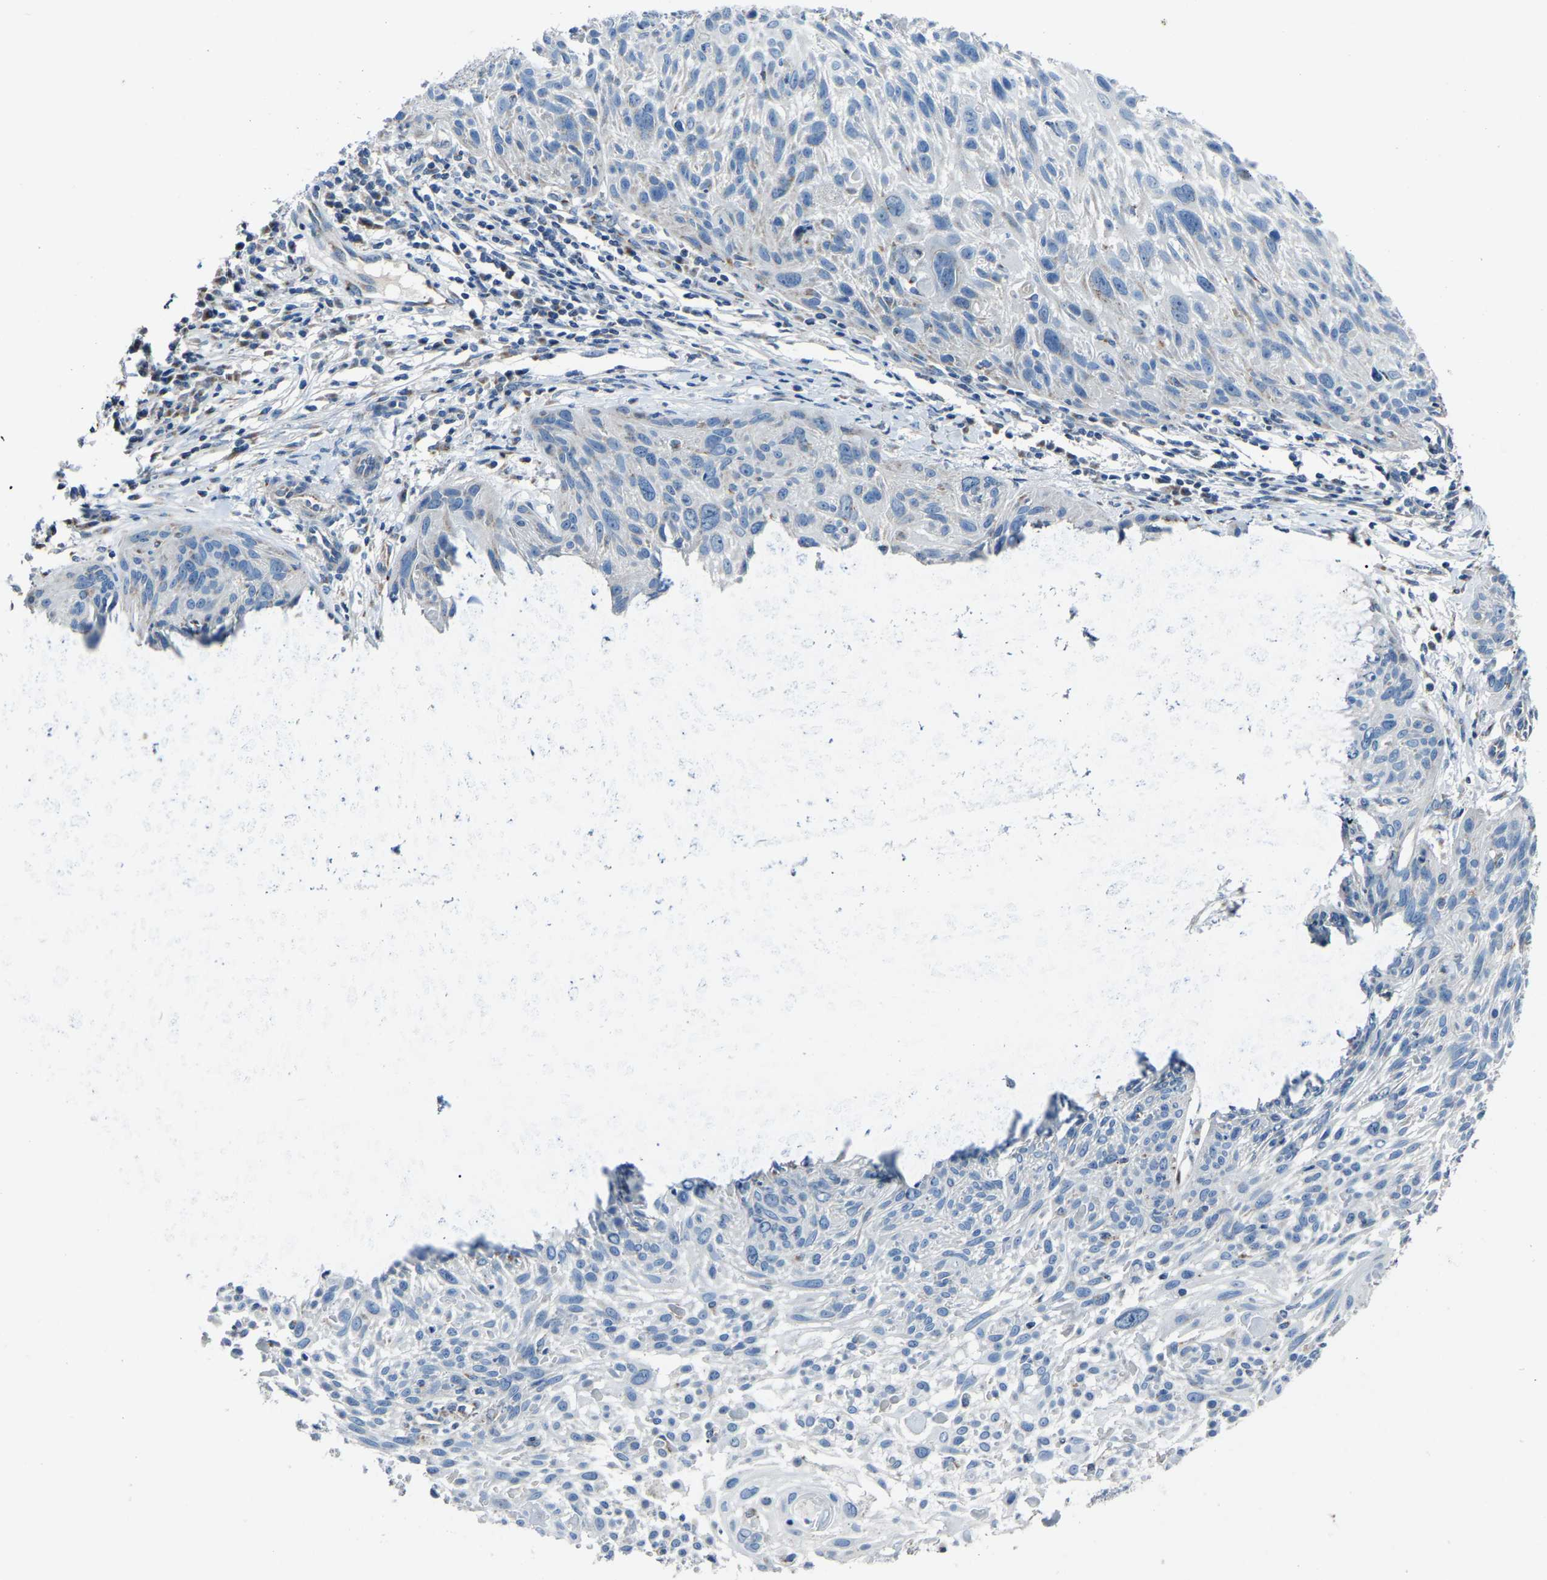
{"staining": {"intensity": "negative", "quantity": "none", "location": "none"}, "tissue": "cervical cancer", "cell_type": "Tumor cells", "image_type": "cancer", "snomed": [{"axis": "morphology", "description": "Squamous cell carcinoma, NOS"}, {"axis": "topography", "description": "Cervix"}], "caption": "Immunohistochemistry (IHC) micrograph of squamous cell carcinoma (cervical) stained for a protein (brown), which reveals no positivity in tumor cells.", "gene": "CANT1", "patient": {"sex": "female", "age": 51}}